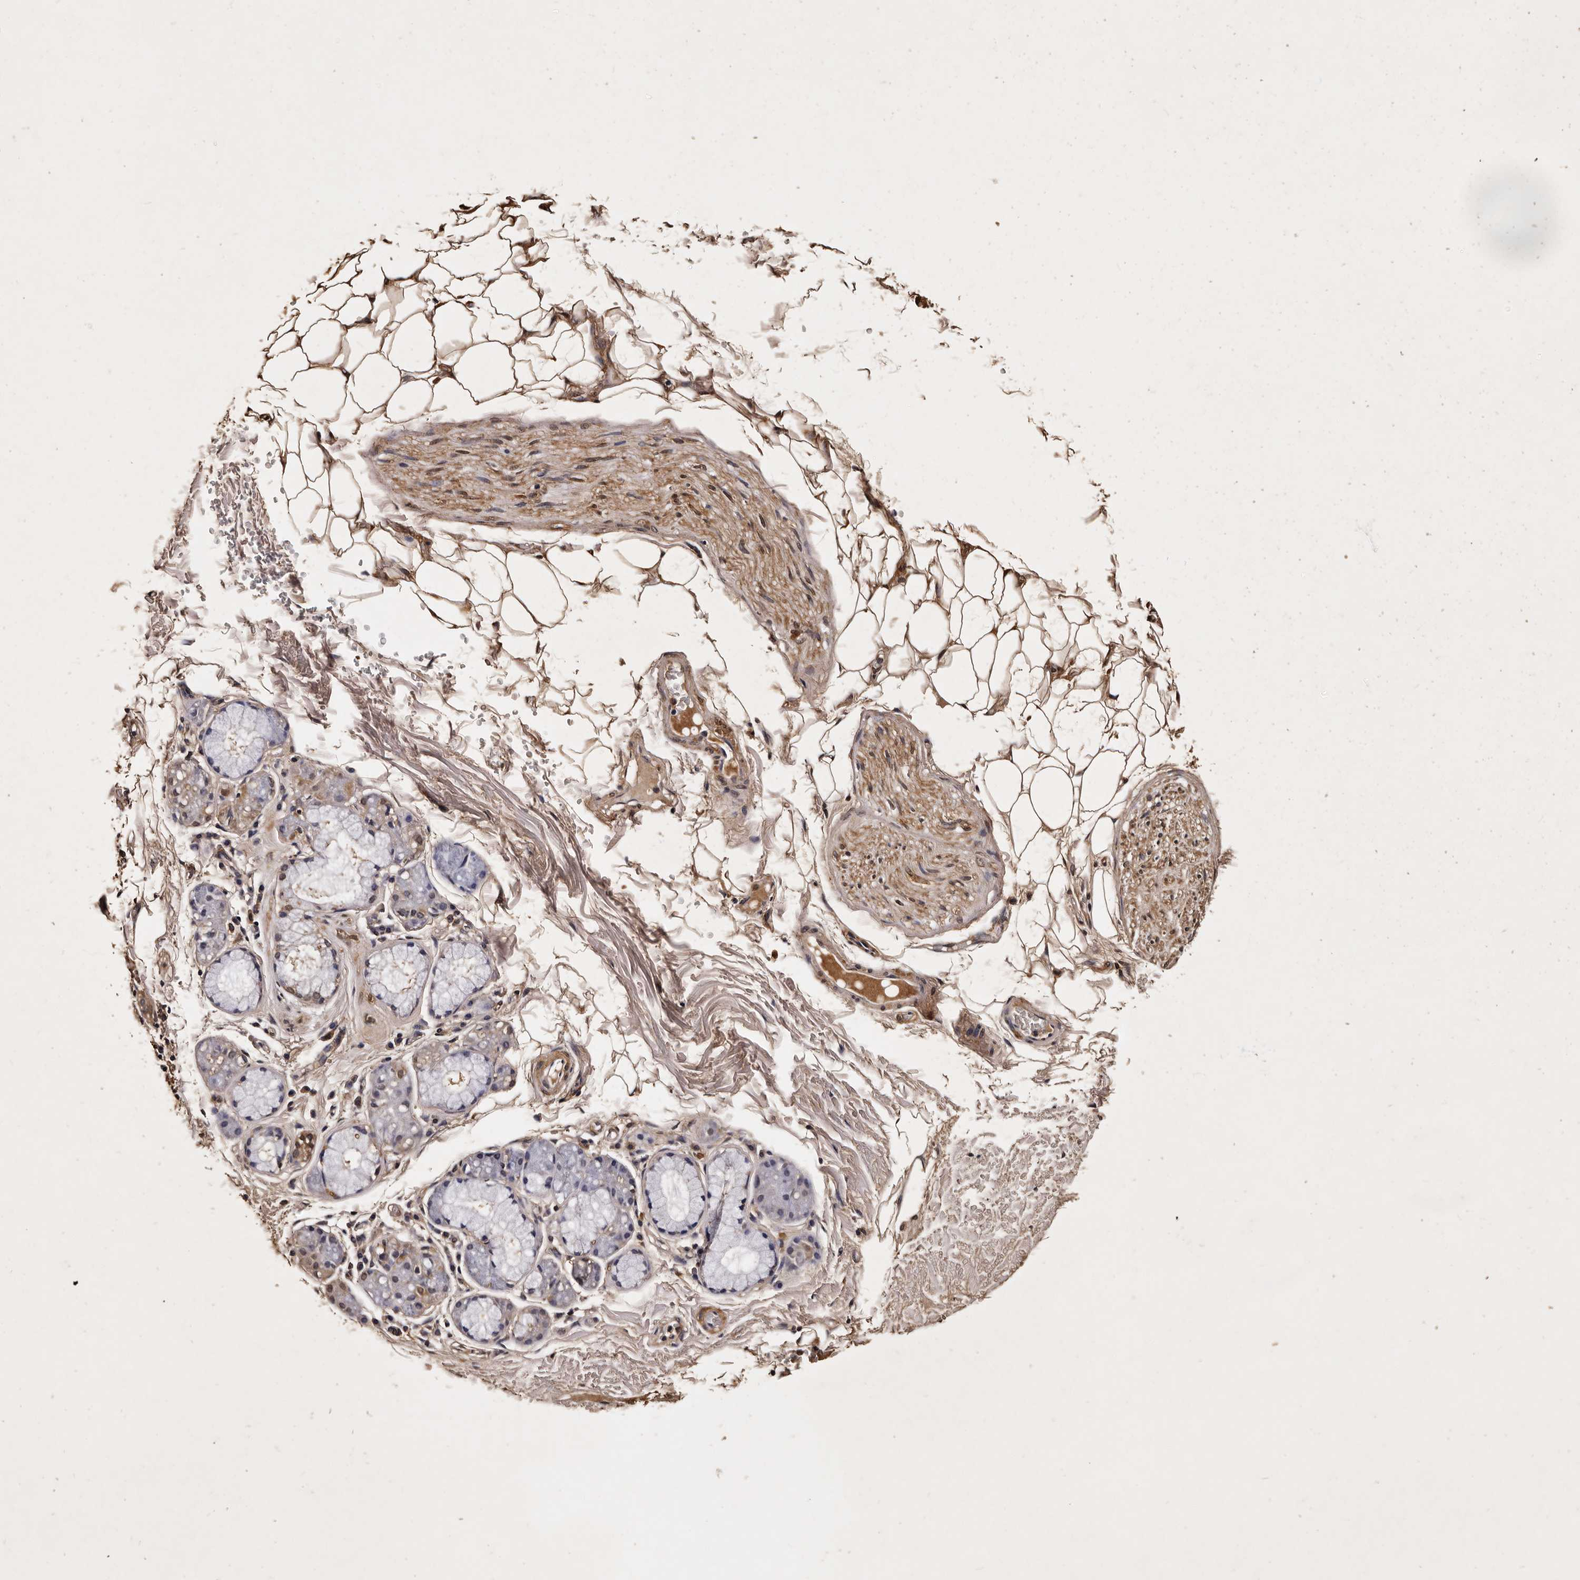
{"staining": {"intensity": "moderate", "quantity": "25%-75%", "location": "cytoplasmic/membranous"}, "tissue": "bronchus", "cell_type": "Respiratory epithelial cells", "image_type": "normal", "snomed": [{"axis": "morphology", "description": "Normal tissue, NOS"}, {"axis": "topography", "description": "Cartilage tissue"}], "caption": "Approximately 25%-75% of respiratory epithelial cells in normal bronchus exhibit moderate cytoplasmic/membranous protein expression as visualized by brown immunohistochemical staining.", "gene": "PARS2", "patient": {"sex": "female", "age": 63}}